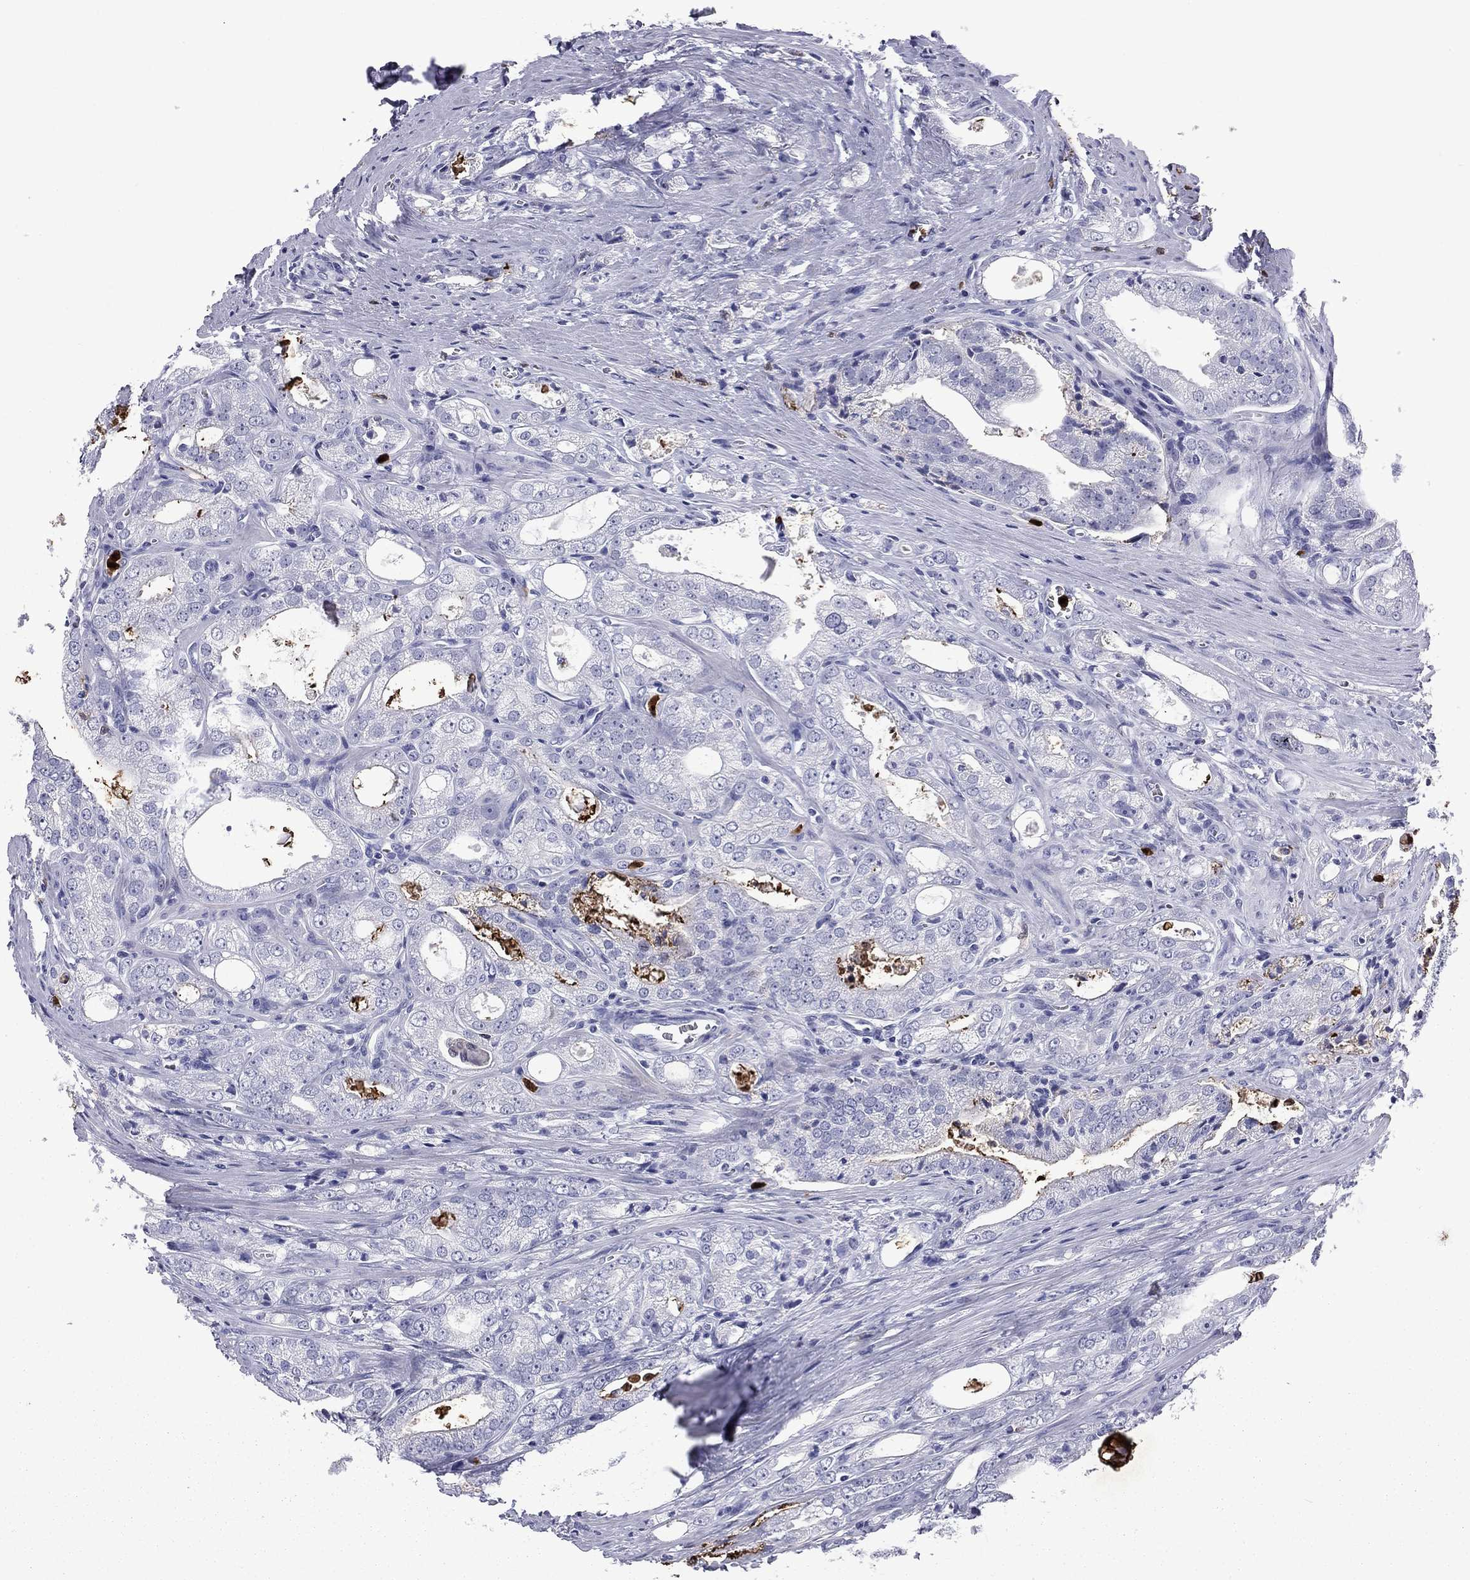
{"staining": {"intensity": "negative", "quantity": "none", "location": "none"}, "tissue": "prostate cancer", "cell_type": "Tumor cells", "image_type": "cancer", "snomed": [{"axis": "morphology", "description": "Adenocarcinoma, NOS"}, {"axis": "morphology", "description": "Adenocarcinoma, High grade"}, {"axis": "topography", "description": "Prostate"}], "caption": "Prostate cancer was stained to show a protein in brown. There is no significant staining in tumor cells. Nuclei are stained in blue.", "gene": "TRIM29", "patient": {"sex": "male", "age": 70}}